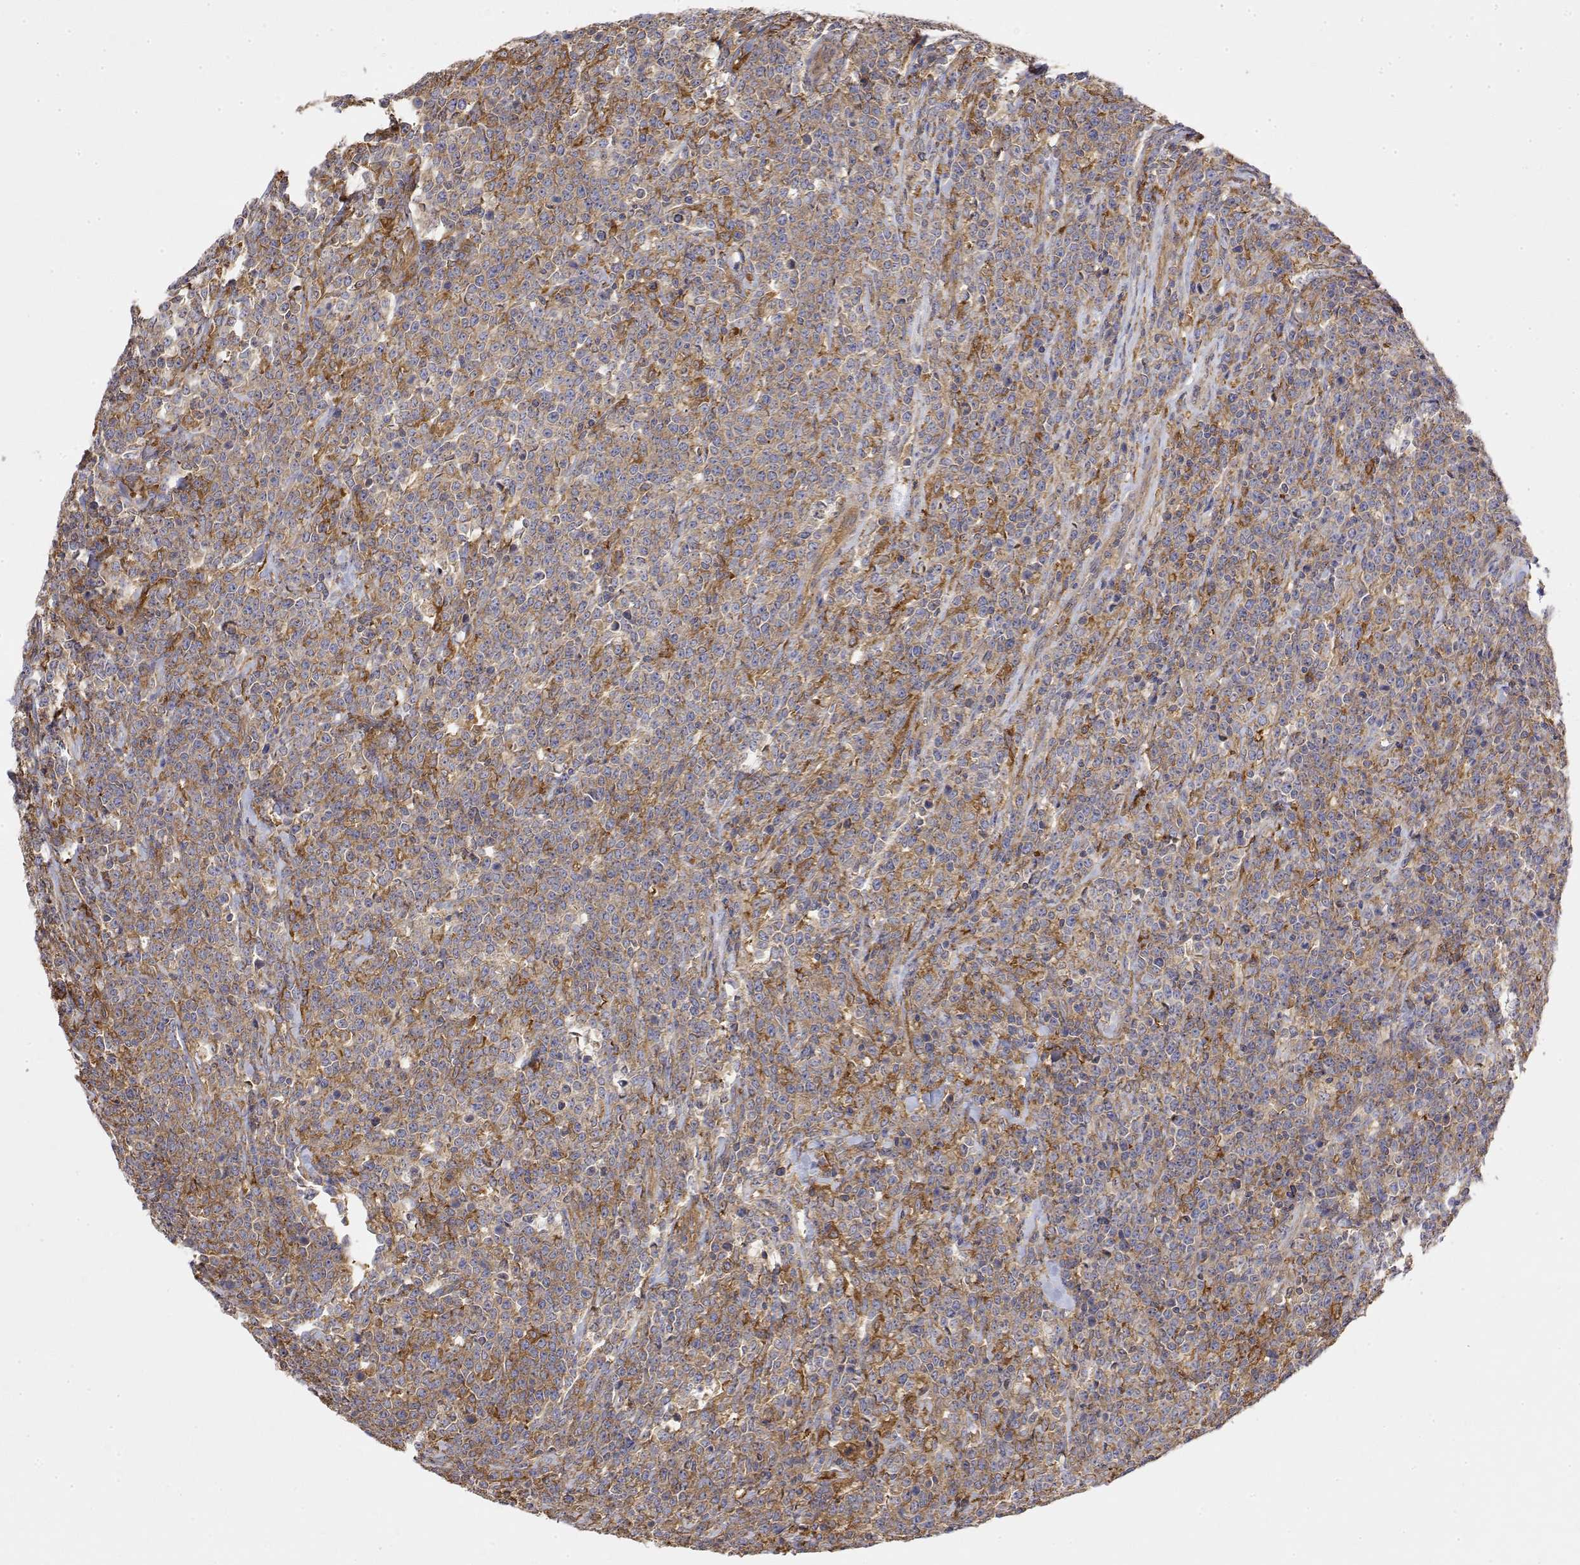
{"staining": {"intensity": "weak", "quantity": "25%-75%", "location": "cytoplasmic/membranous"}, "tissue": "lymphoma", "cell_type": "Tumor cells", "image_type": "cancer", "snomed": [{"axis": "morphology", "description": "Malignant lymphoma, non-Hodgkin's type, High grade"}, {"axis": "topography", "description": "Small intestine"}], "caption": "Protein staining exhibits weak cytoplasmic/membranous expression in about 25%-75% of tumor cells in malignant lymphoma, non-Hodgkin's type (high-grade).", "gene": "PACSIN2", "patient": {"sex": "female", "age": 56}}